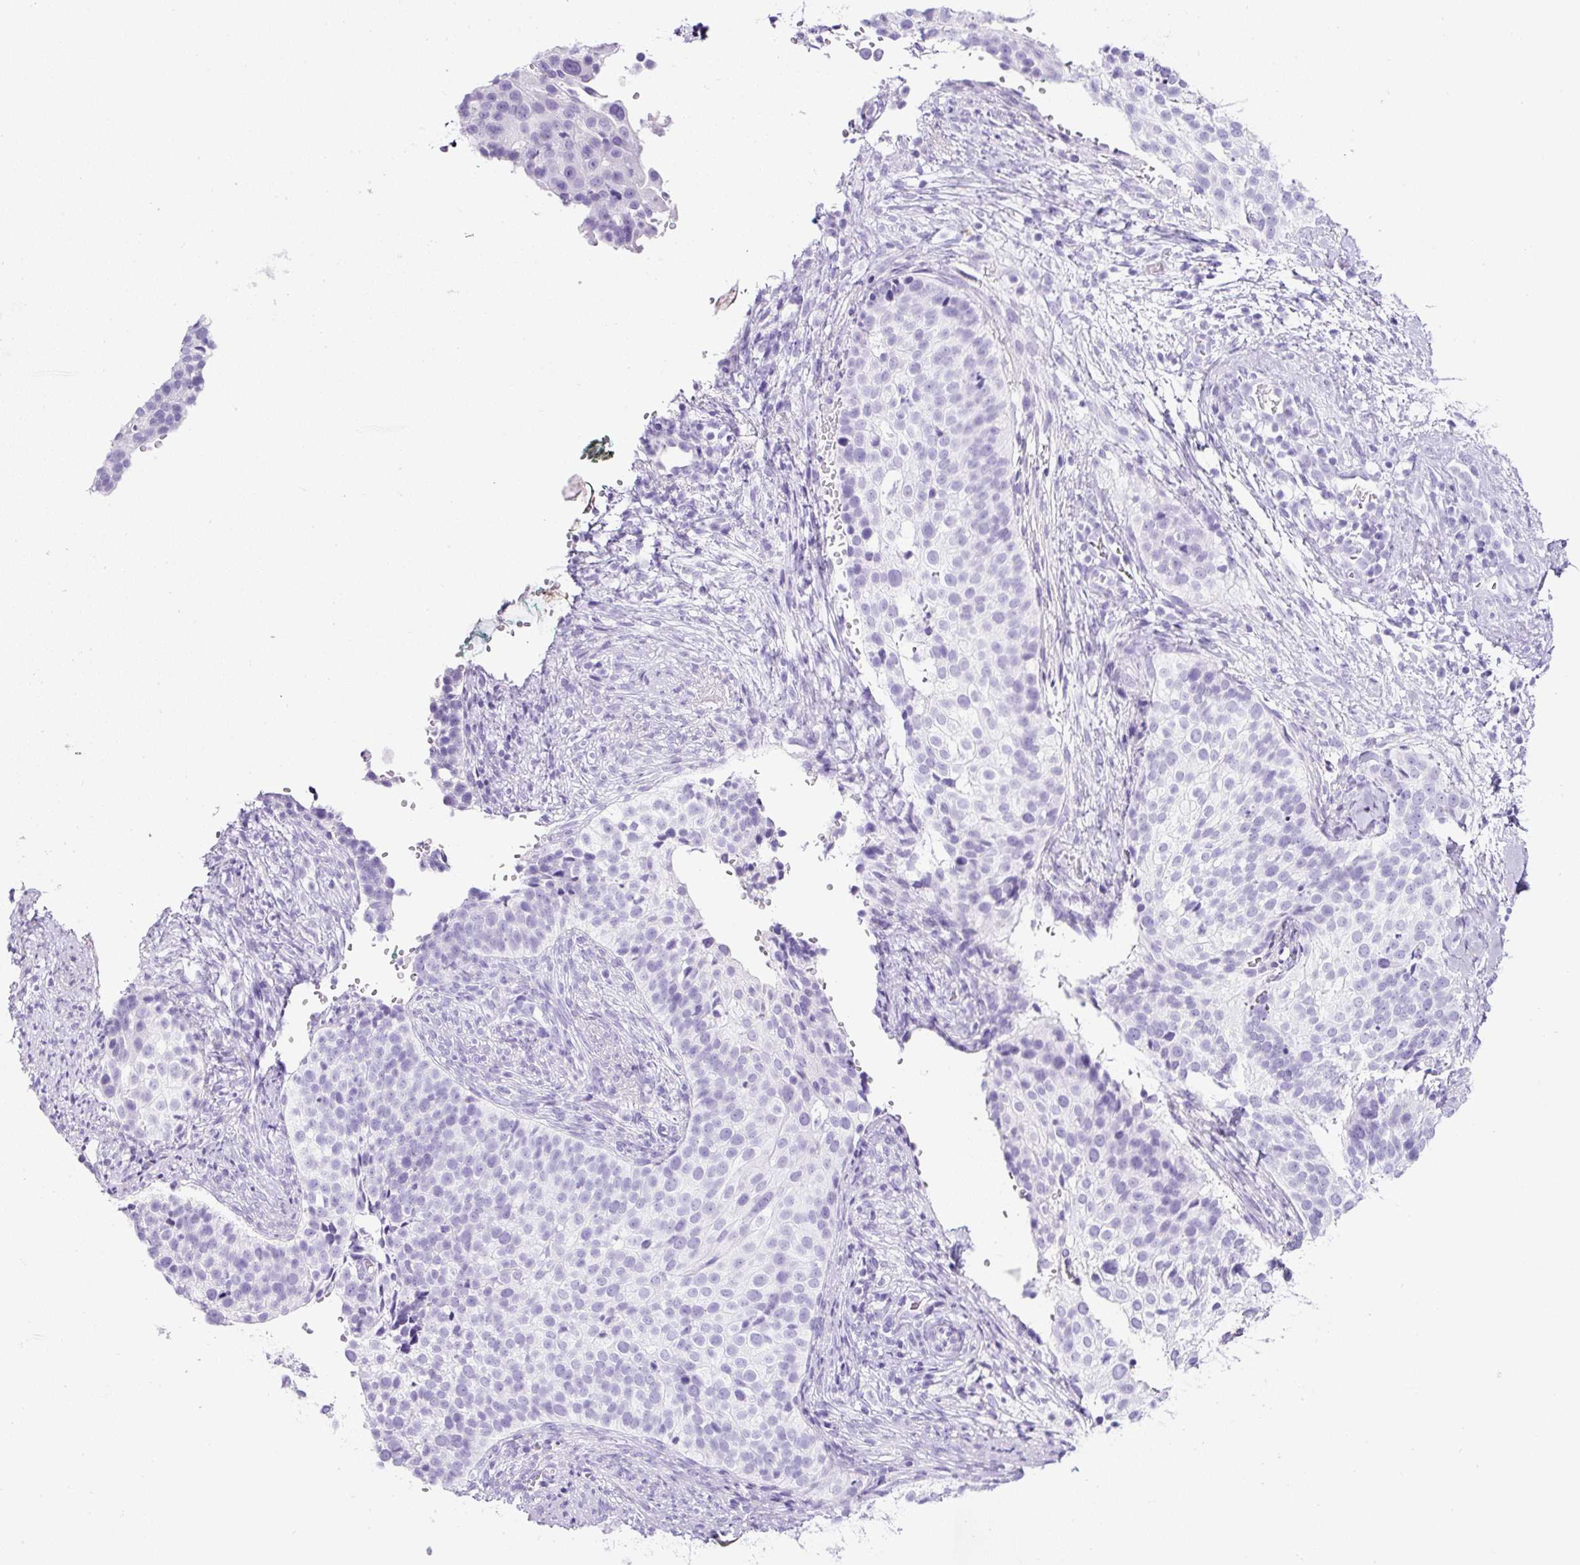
{"staining": {"intensity": "negative", "quantity": "none", "location": "none"}, "tissue": "cervical cancer", "cell_type": "Tumor cells", "image_type": "cancer", "snomed": [{"axis": "morphology", "description": "Squamous cell carcinoma, NOS"}, {"axis": "topography", "description": "Cervix"}], "caption": "Protein analysis of cervical squamous cell carcinoma demonstrates no significant positivity in tumor cells.", "gene": "TMEM200B", "patient": {"sex": "female", "age": 44}}